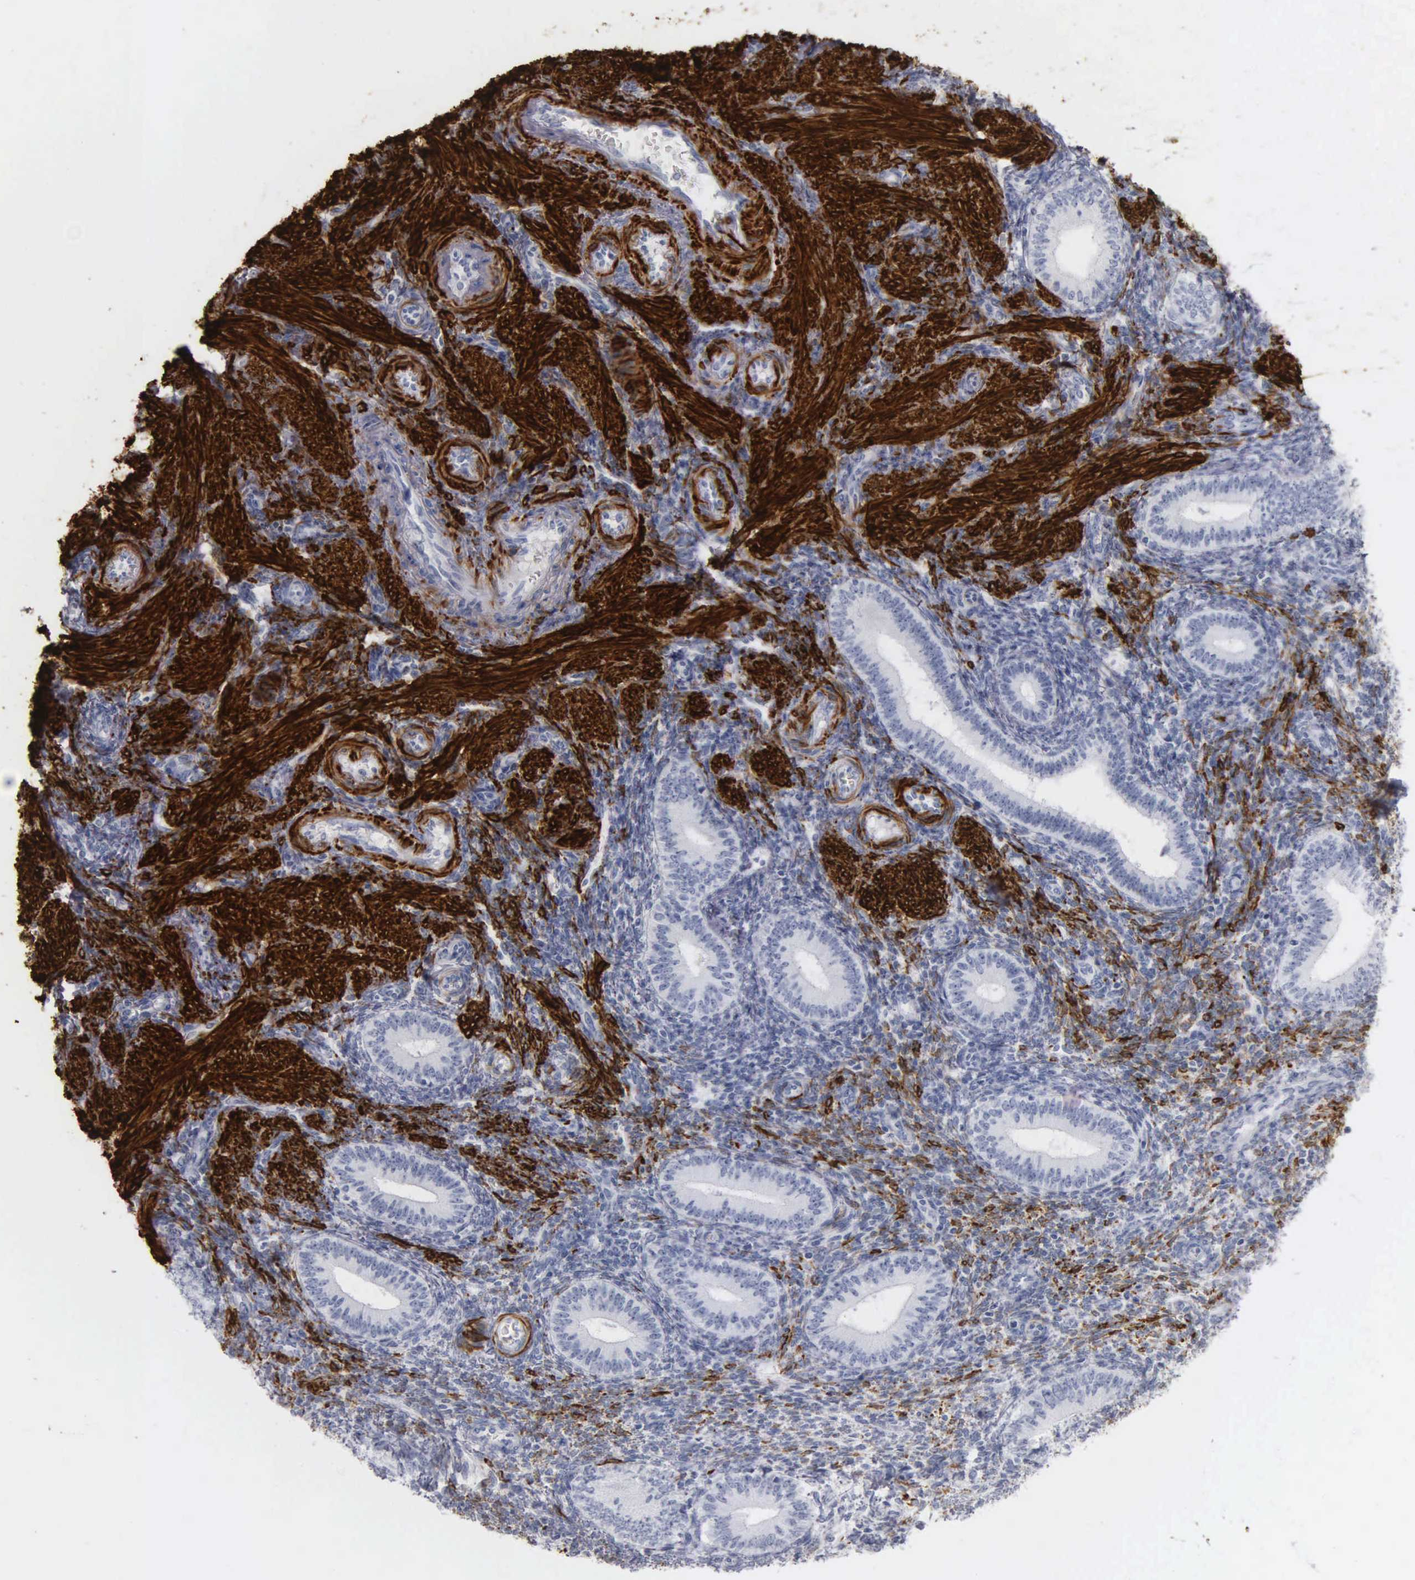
{"staining": {"intensity": "negative", "quantity": "none", "location": "none"}, "tissue": "endometrium", "cell_type": "Cells in endometrial stroma", "image_type": "normal", "snomed": [{"axis": "morphology", "description": "Normal tissue, NOS"}, {"axis": "topography", "description": "Endometrium"}], "caption": "Cells in endometrial stroma show no significant protein expression in normal endometrium. Brightfield microscopy of immunohistochemistry (IHC) stained with DAB (brown) and hematoxylin (blue), captured at high magnification.", "gene": "DES", "patient": {"sex": "female", "age": 35}}